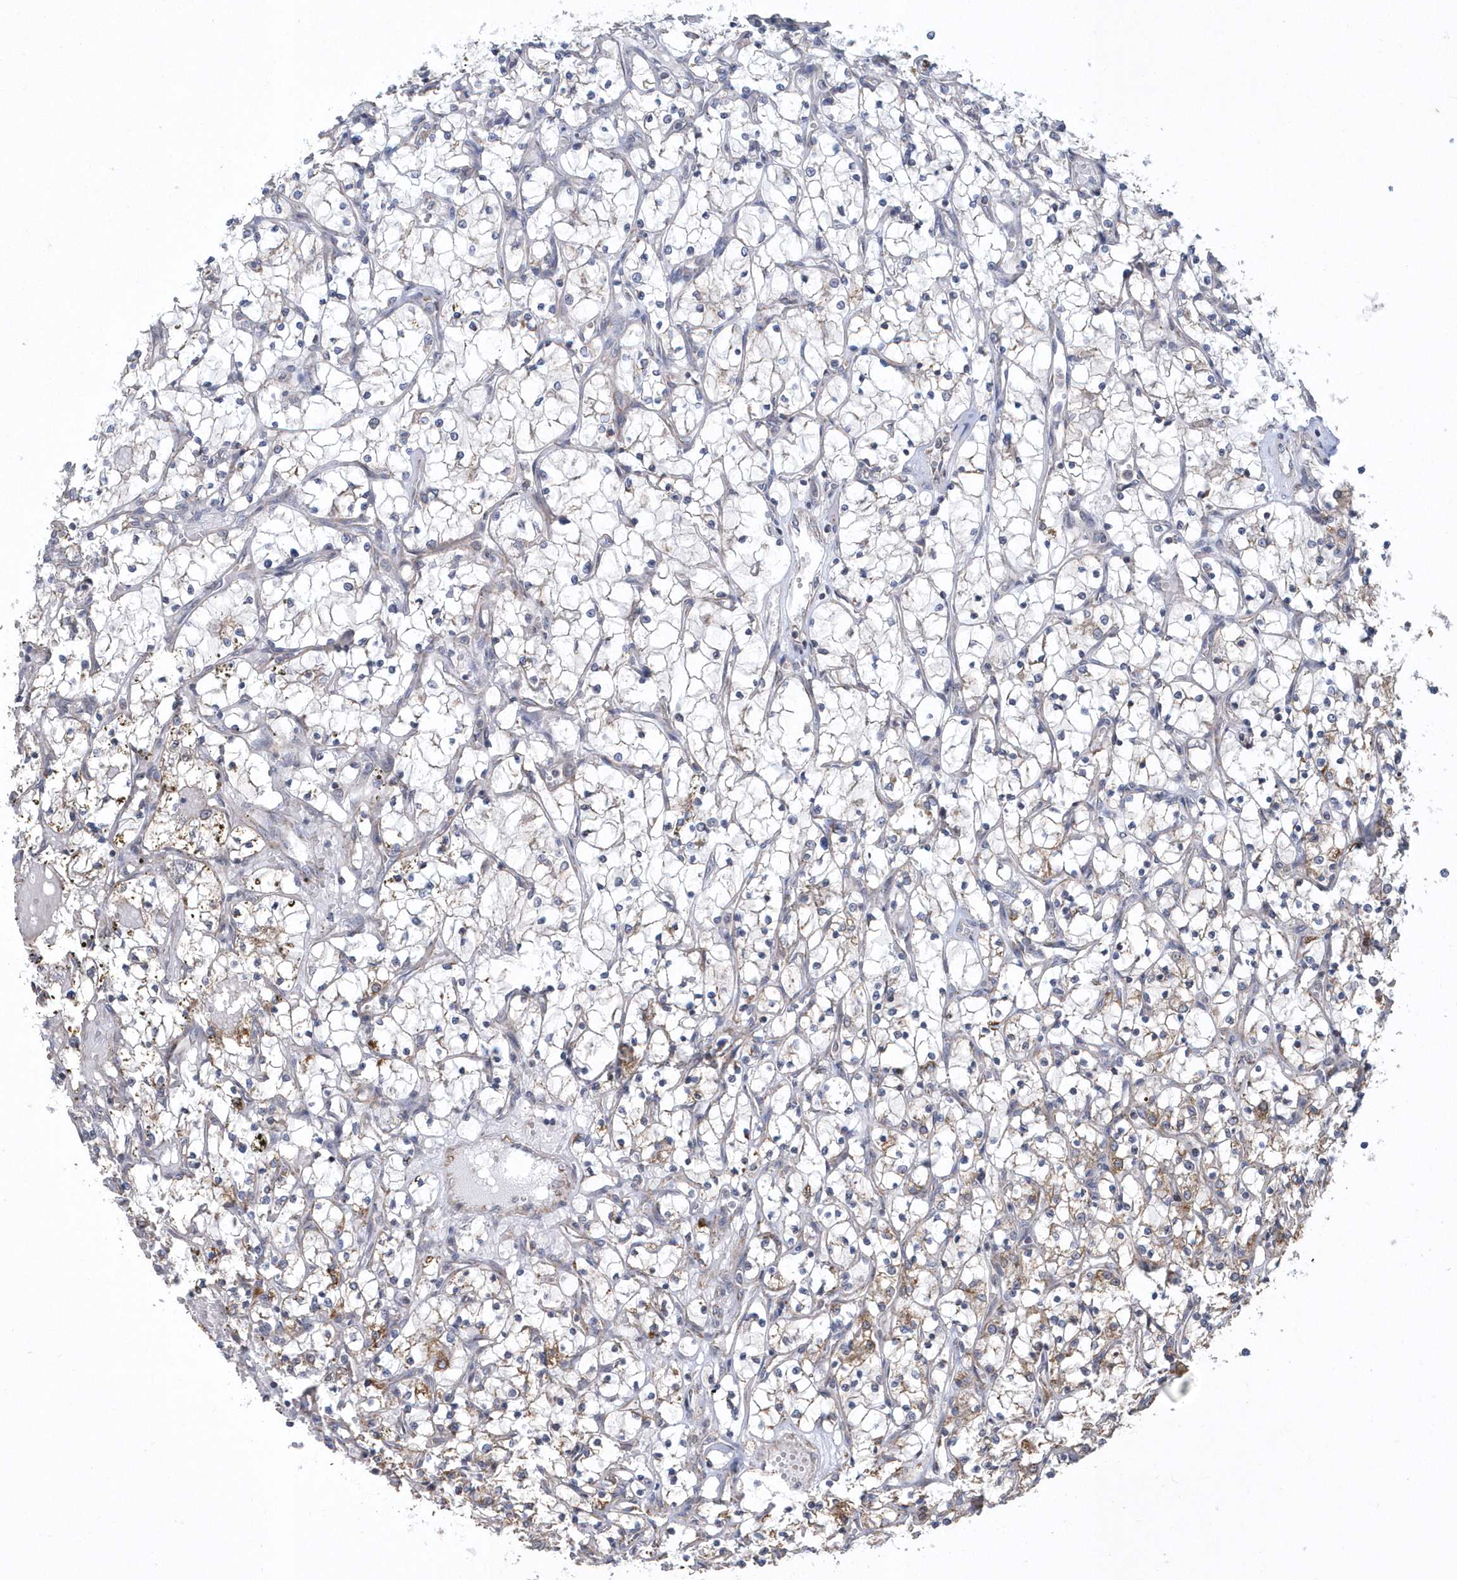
{"staining": {"intensity": "weak", "quantity": "25%-75%", "location": "cytoplasmic/membranous"}, "tissue": "renal cancer", "cell_type": "Tumor cells", "image_type": "cancer", "snomed": [{"axis": "morphology", "description": "Adenocarcinoma, NOS"}, {"axis": "topography", "description": "Kidney"}], "caption": "Human renal cancer (adenocarcinoma) stained with a brown dye demonstrates weak cytoplasmic/membranous positive positivity in about 25%-75% of tumor cells.", "gene": "SLX9", "patient": {"sex": "female", "age": 69}}